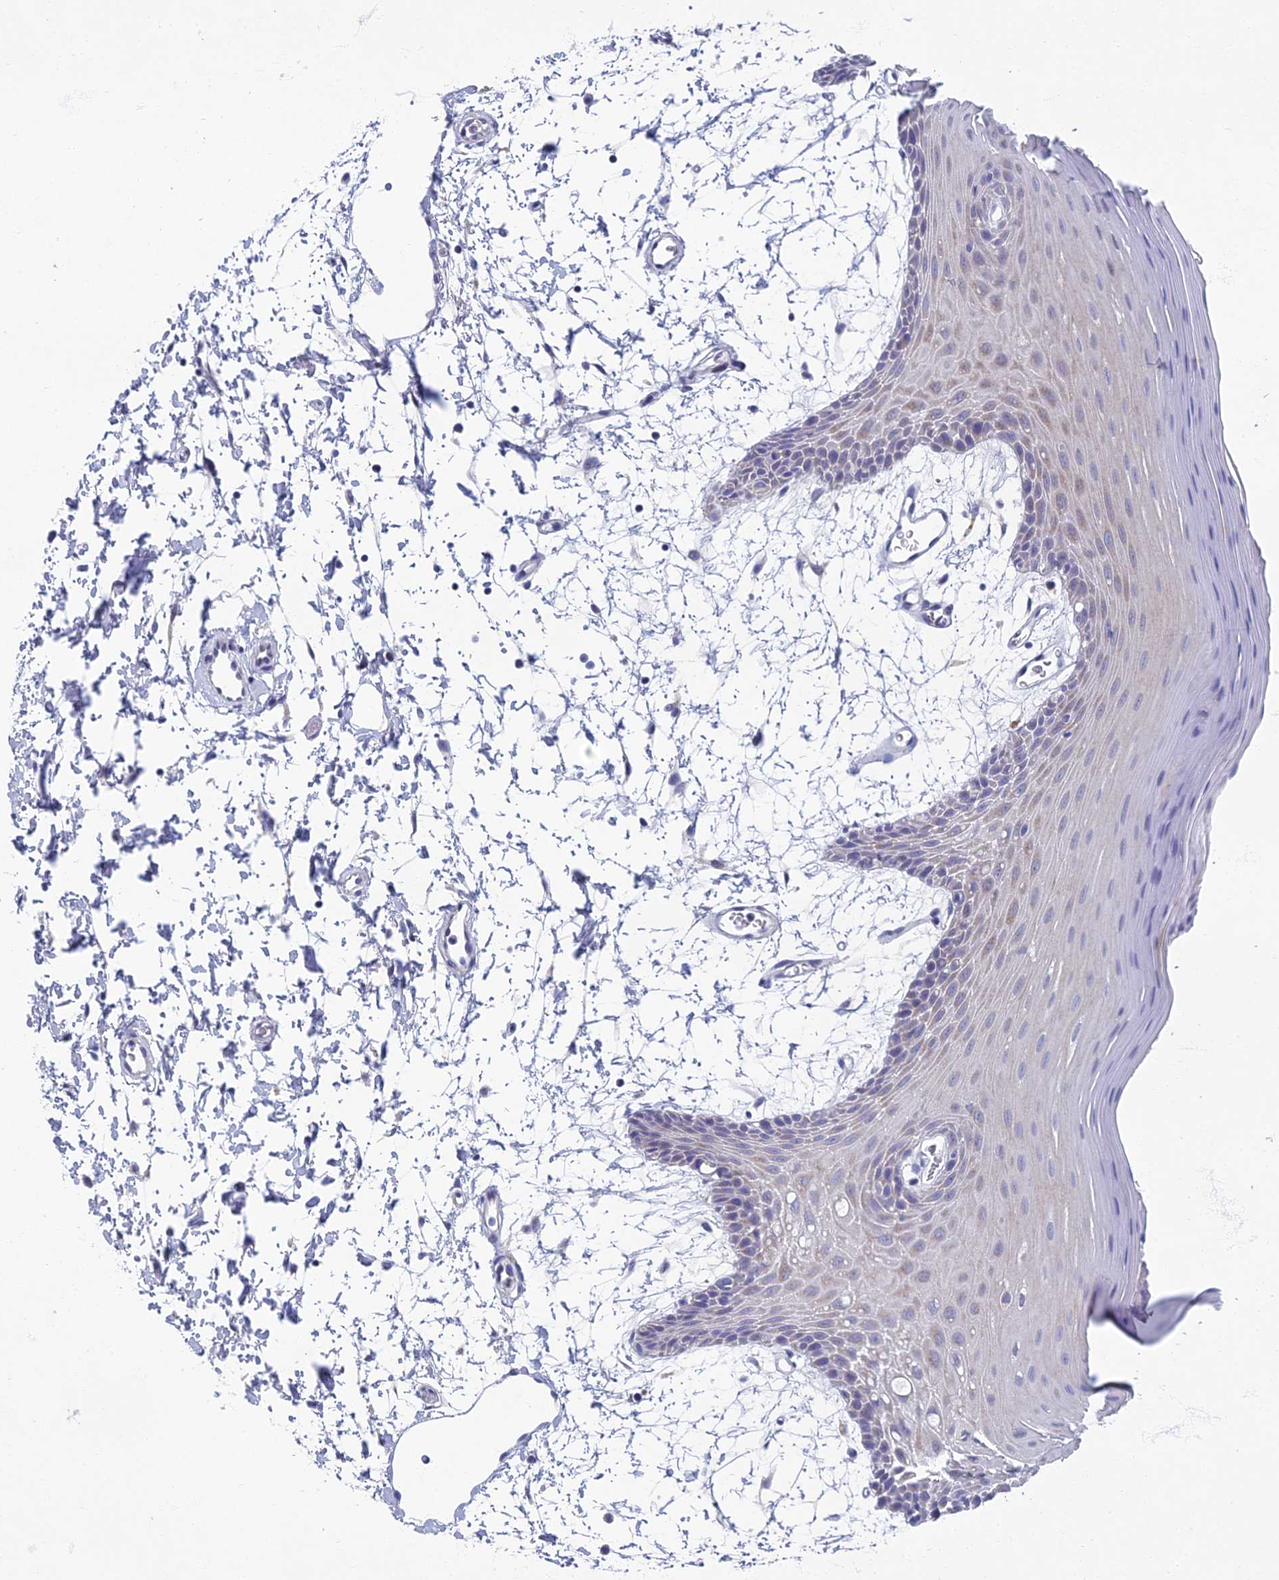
{"staining": {"intensity": "negative", "quantity": "none", "location": "none"}, "tissue": "oral mucosa", "cell_type": "Squamous epithelial cells", "image_type": "normal", "snomed": [{"axis": "morphology", "description": "Normal tissue, NOS"}, {"axis": "topography", "description": "Skeletal muscle"}, {"axis": "topography", "description": "Oral tissue"}, {"axis": "topography", "description": "Salivary gland"}, {"axis": "topography", "description": "Peripheral nerve tissue"}], "caption": "Immunohistochemical staining of benign human oral mucosa shows no significant positivity in squamous epithelial cells. (DAB immunohistochemistry with hematoxylin counter stain).", "gene": "SPIN4", "patient": {"sex": "male", "age": 54}}